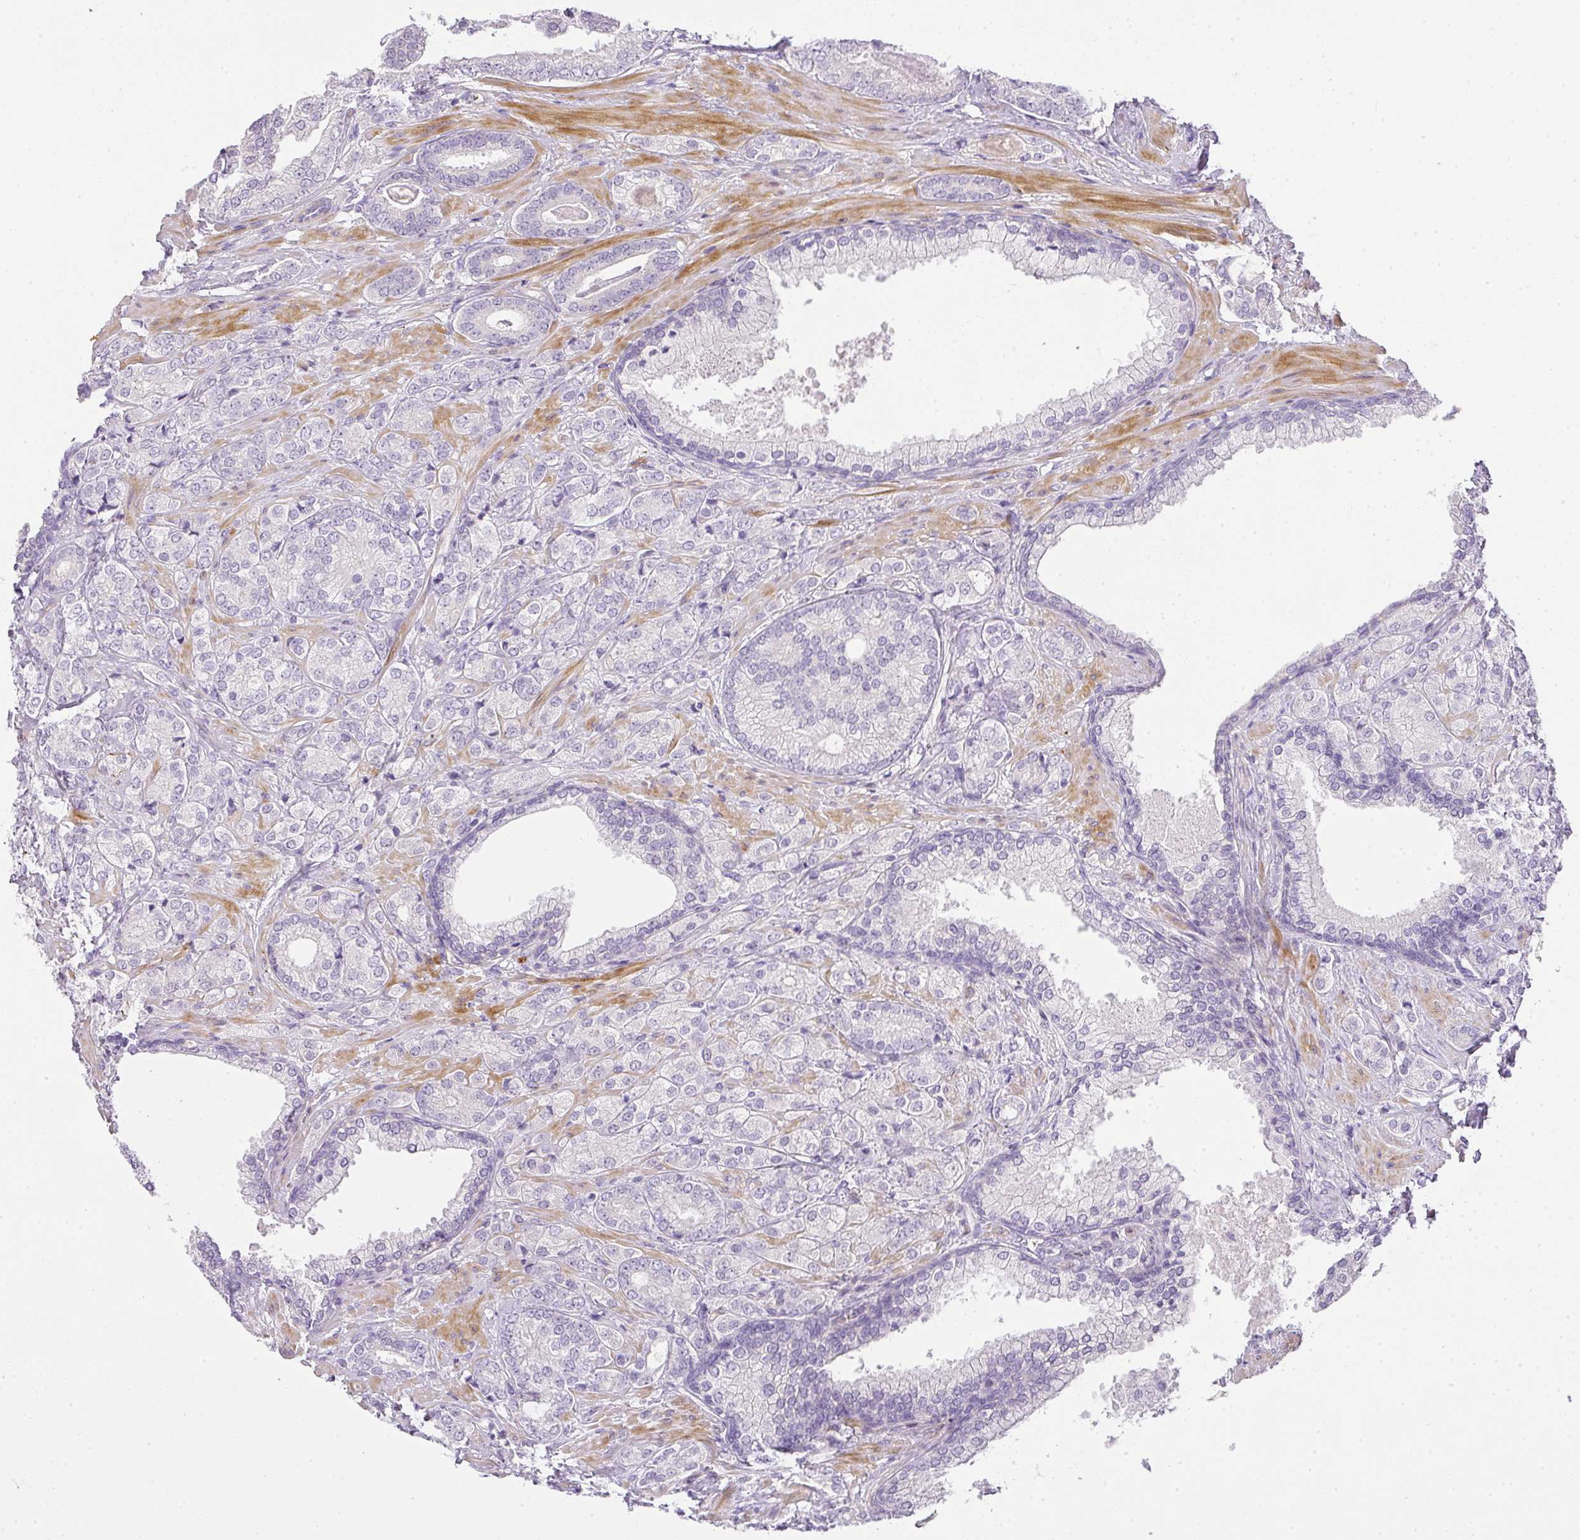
{"staining": {"intensity": "negative", "quantity": "none", "location": "none"}, "tissue": "prostate cancer", "cell_type": "Tumor cells", "image_type": "cancer", "snomed": [{"axis": "morphology", "description": "Adenocarcinoma, High grade"}, {"axis": "topography", "description": "Prostate"}], "caption": "A photomicrograph of human prostate cancer (adenocarcinoma (high-grade)) is negative for staining in tumor cells.", "gene": "RAX2", "patient": {"sex": "male", "age": 60}}